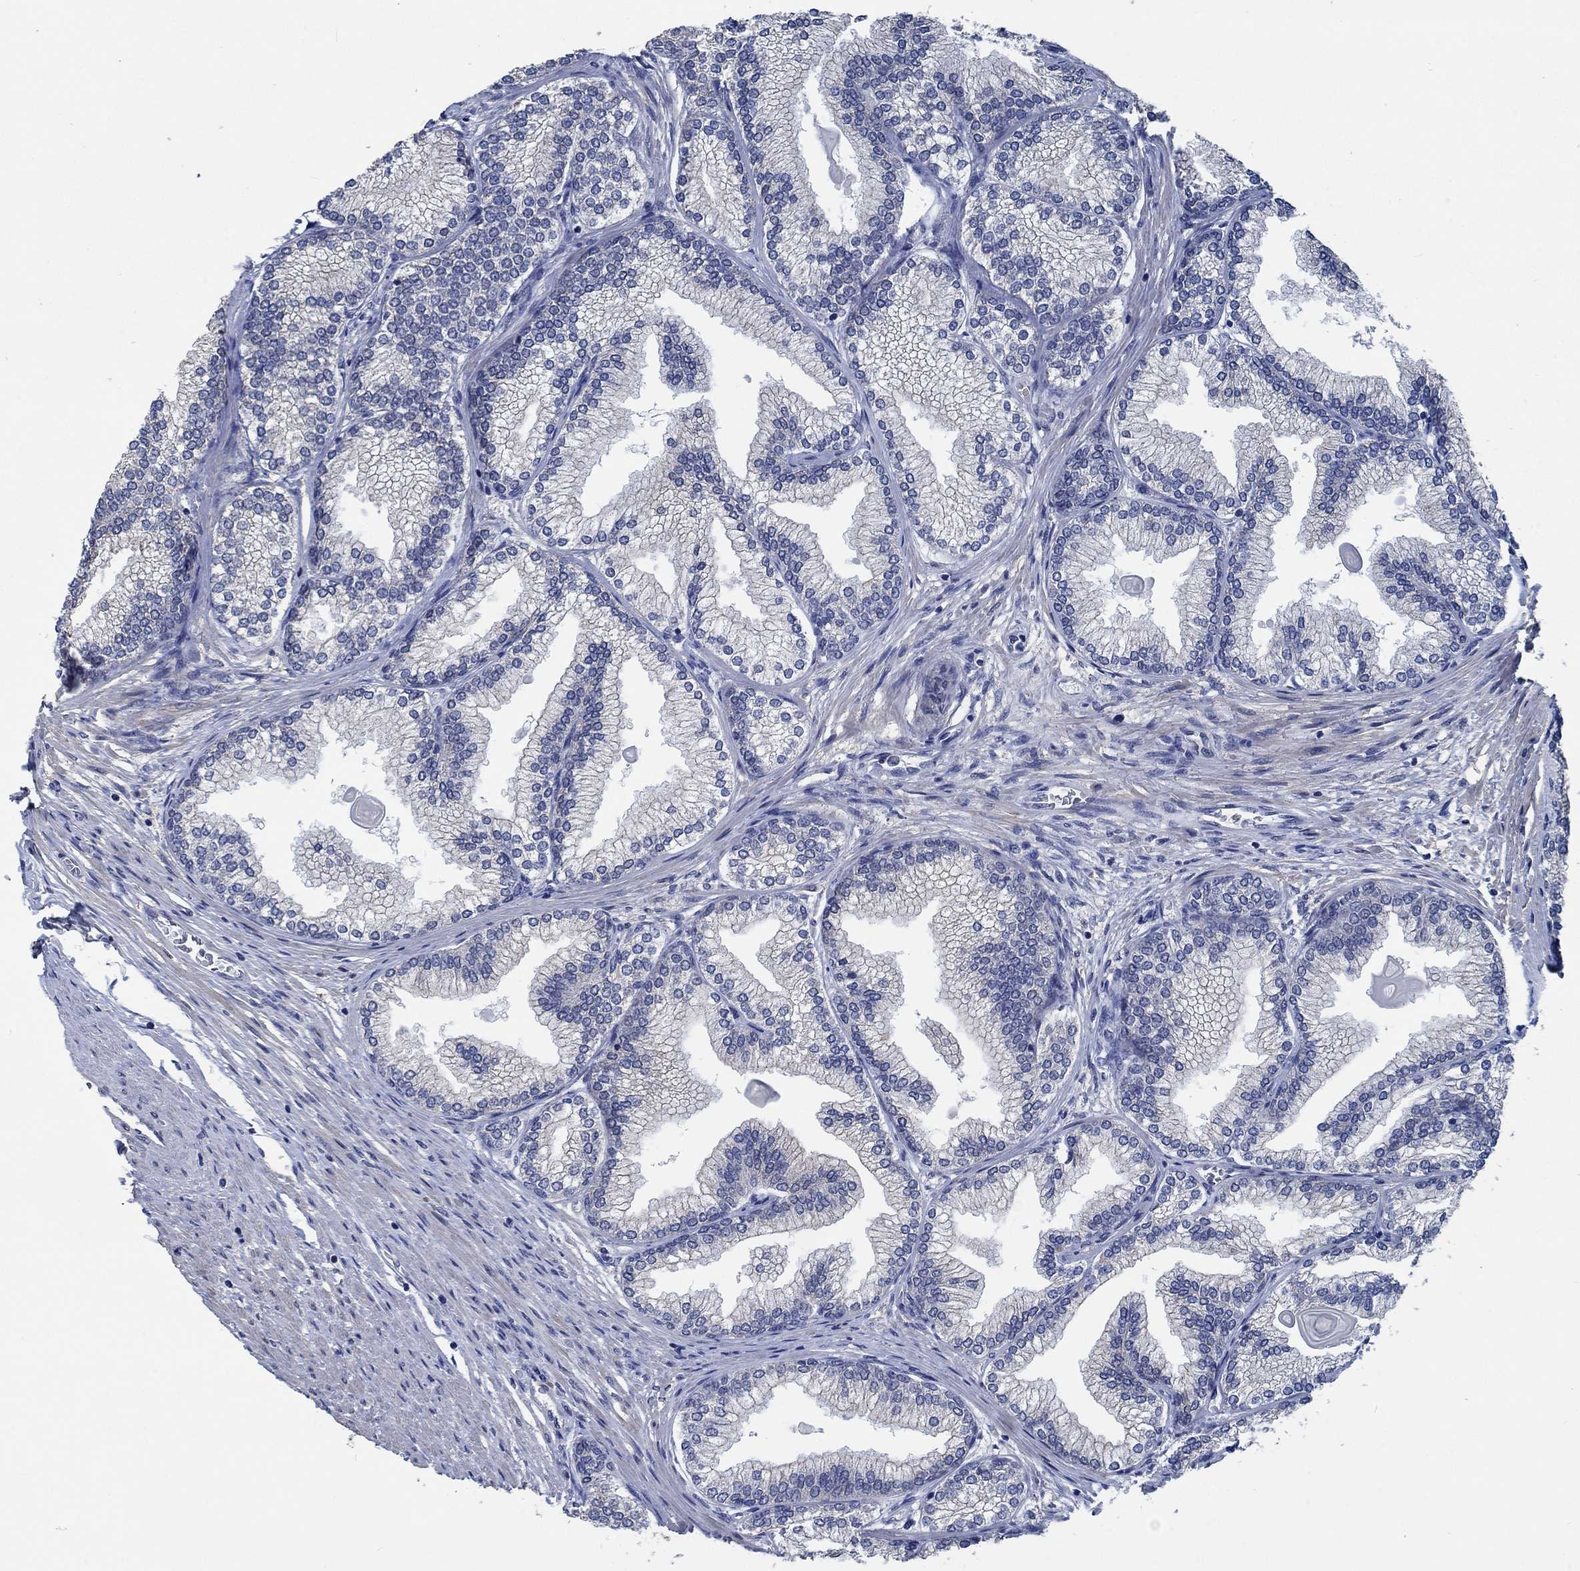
{"staining": {"intensity": "negative", "quantity": "none", "location": "none"}, "tissue": "prostate", "cell_type": "Glandular cells", "image_type": "normal", "snomed": [{"axis": "morphology", "description": "Normal tissue, NOS"}, {"axis": "topography", "description": "Prostate"}], "caption": "Immunohistochemical staining of benign human prostate exhibits no significant staining in glandular cells. (DAB immunohistochemistry (IHC) visualized using brightfield microscopy, high magnification).", "gene": "OBSCN", "patient": {"sex": "male", "age": 72}}